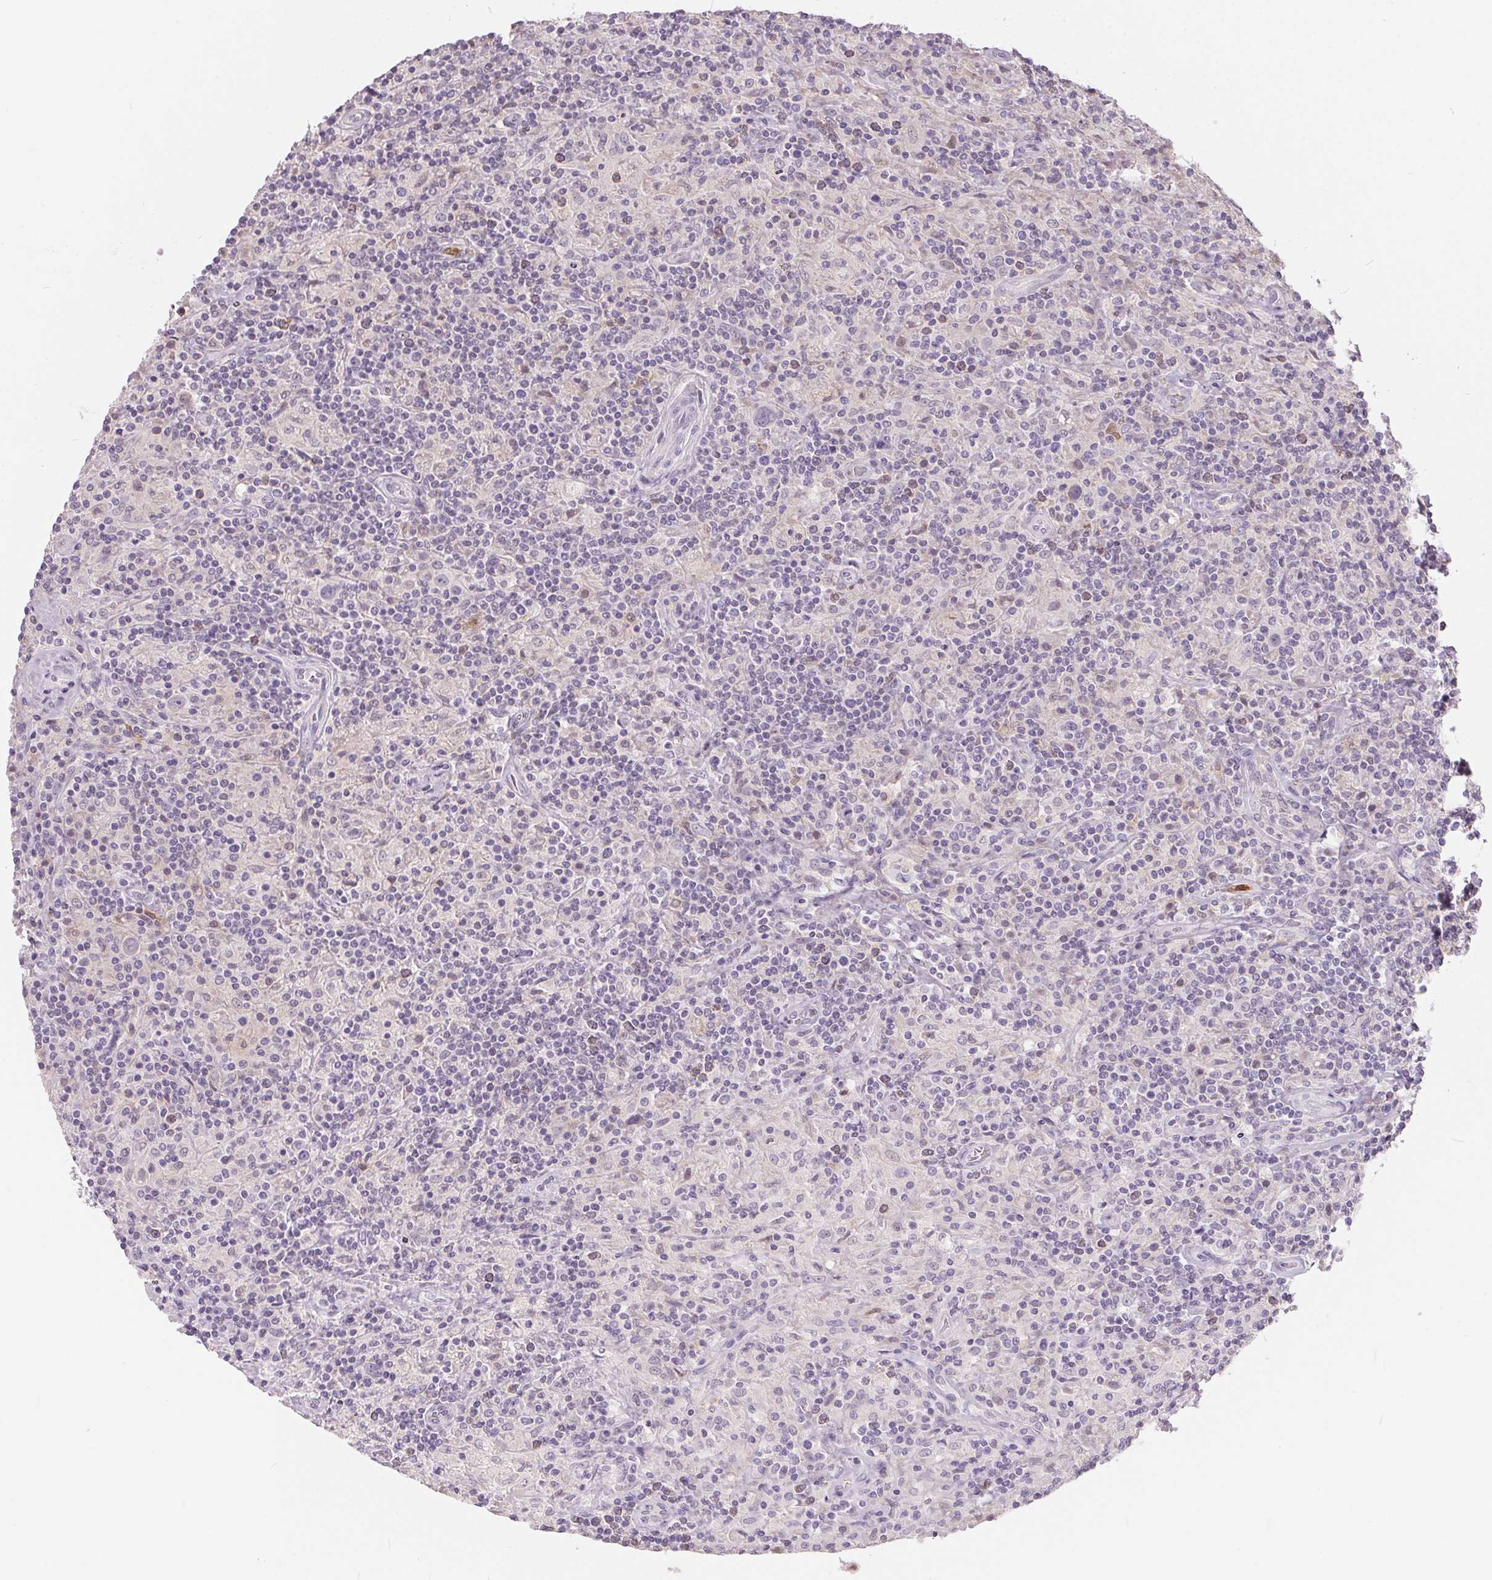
{"staining": {"intensity": "negative", "quantity": "none", "location": "none"}, "tissue": "lymphoma", "cell_type": "Tumor cells", "image_type": "cancer", "snomed": [{"axis": "morphology", "description": "Hodgkin's disease, NOS"}, {"axis": "topography", "description": "Lymph node"}], "caption": "This is a photomicrograph of immunohistochemistry staining of Hodgkin's disease, which shows no expression in tumor cells.", "gene": "SERPINB1", "patient": {"sex": "male", "age": 70}}